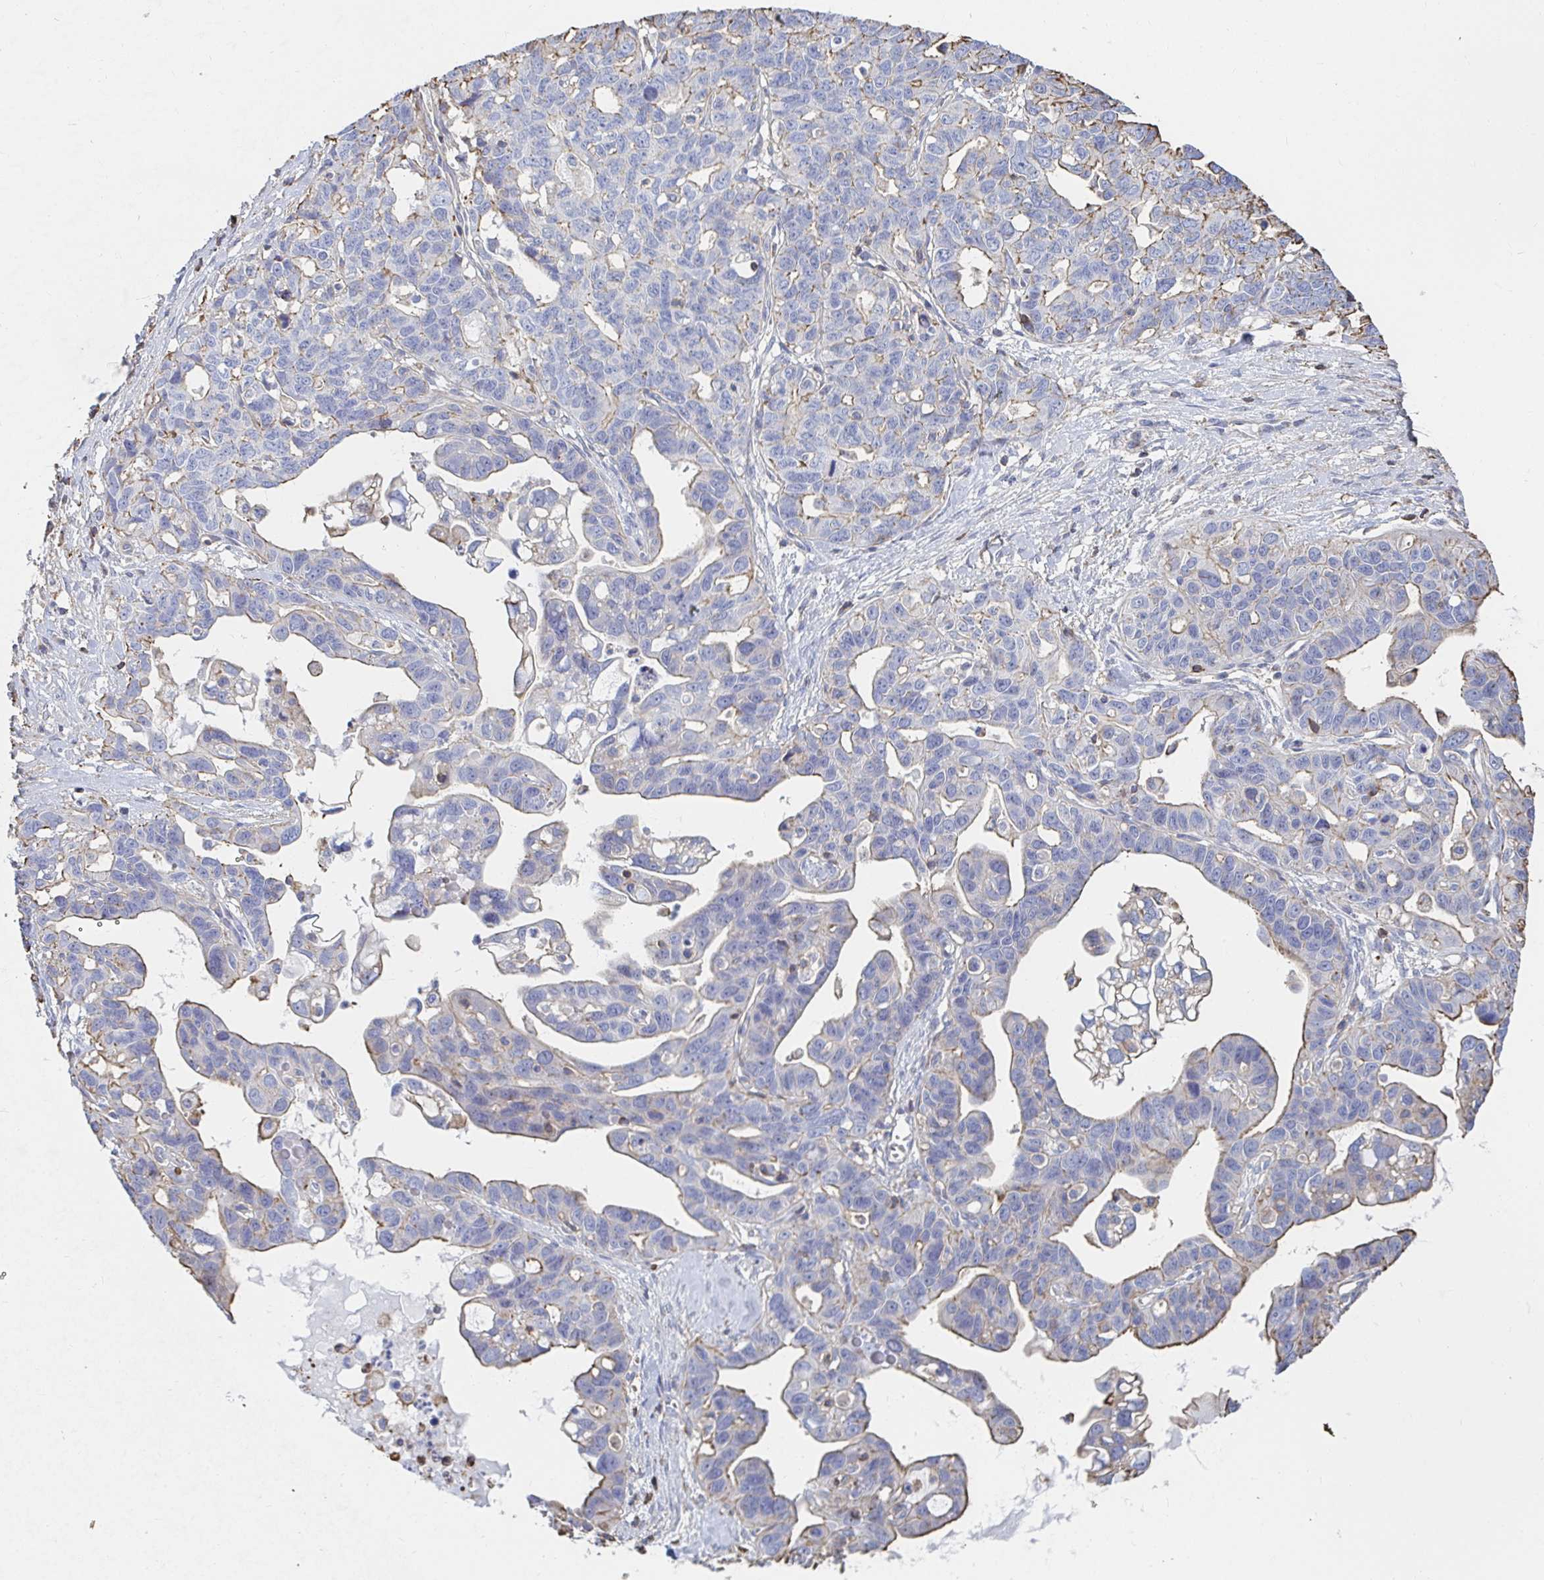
{"staining": {"intensity": "weak", "quantity": "25%-75%", "location": "cytoplasmic/membranous"}, "tissue": "ovarian cancer", "cell_type": "Tumor cells", "image_type": "cancer", "snomed": [{"axis": "morphology", "description": "Cystadenocarcinoma, serous, NOS"}, {"axis": "topography", "description": "Ovary"}], "caption": "A micrograph showing weak cytoplasmic/membranous positivity in approximately 25%-75% of tumor cells in ovarian cancer, as visualized by brown immunohistochemical staining.", "gene": "PTPN14", "patient": {"sex": "female", "age": 69}}